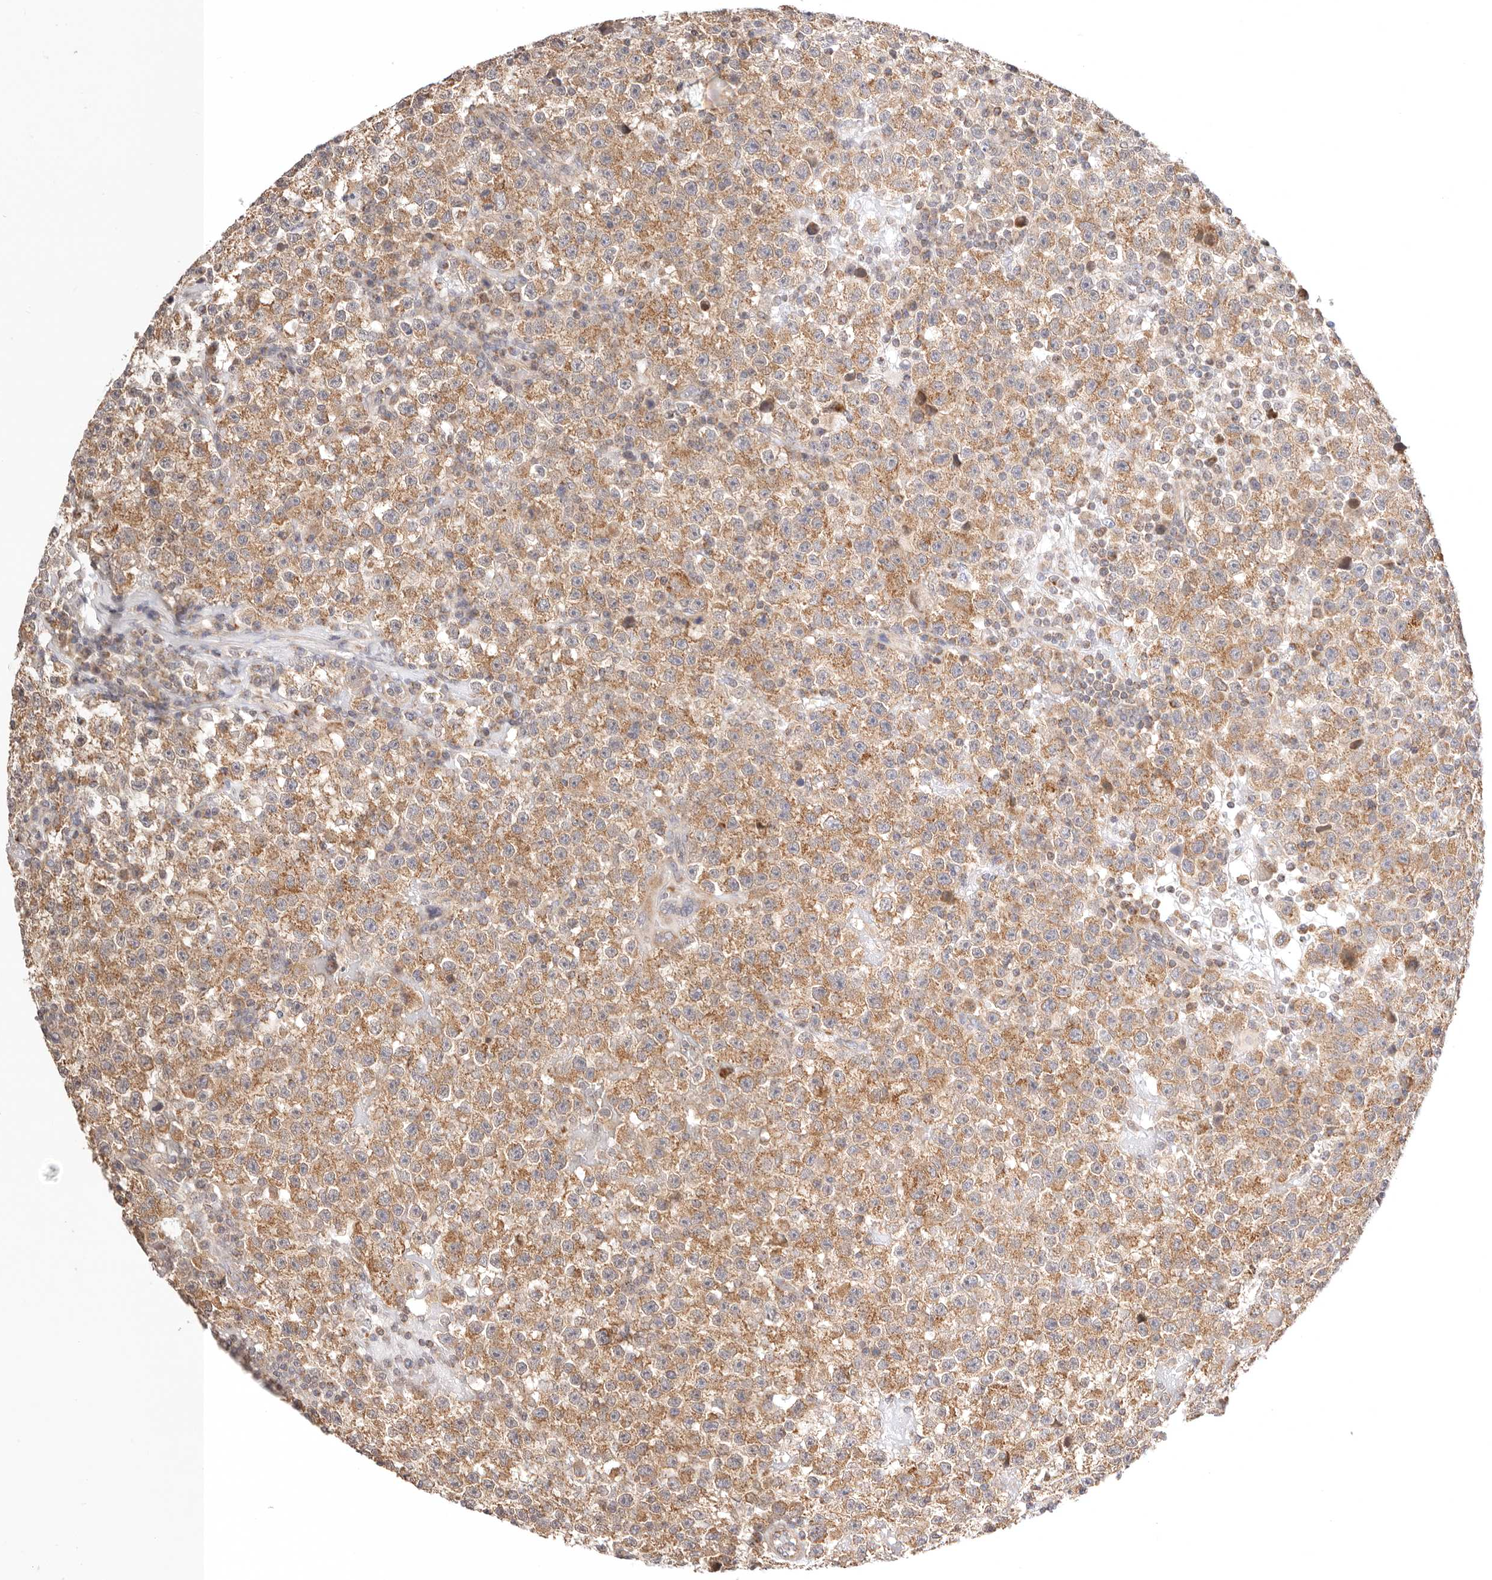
{"staining": {"intensity": "moderate", "quantity": ">75%", "location": "cytoplasmic/membranous"}, "tissue": "testis cancer", "cell_type": "Tumor cells", "image_type": "cancer", "snomed": [{"axis": "morphology", "description": "Seminoma, NOS"}, {"axis": "topography", "description": "Testis"}], "caption": "Testis seminoma stained with a protein marker displays moderate staining in tumor cells.", "gene": "KCMF1", "patient": {"sex": "male", "age": 22}}